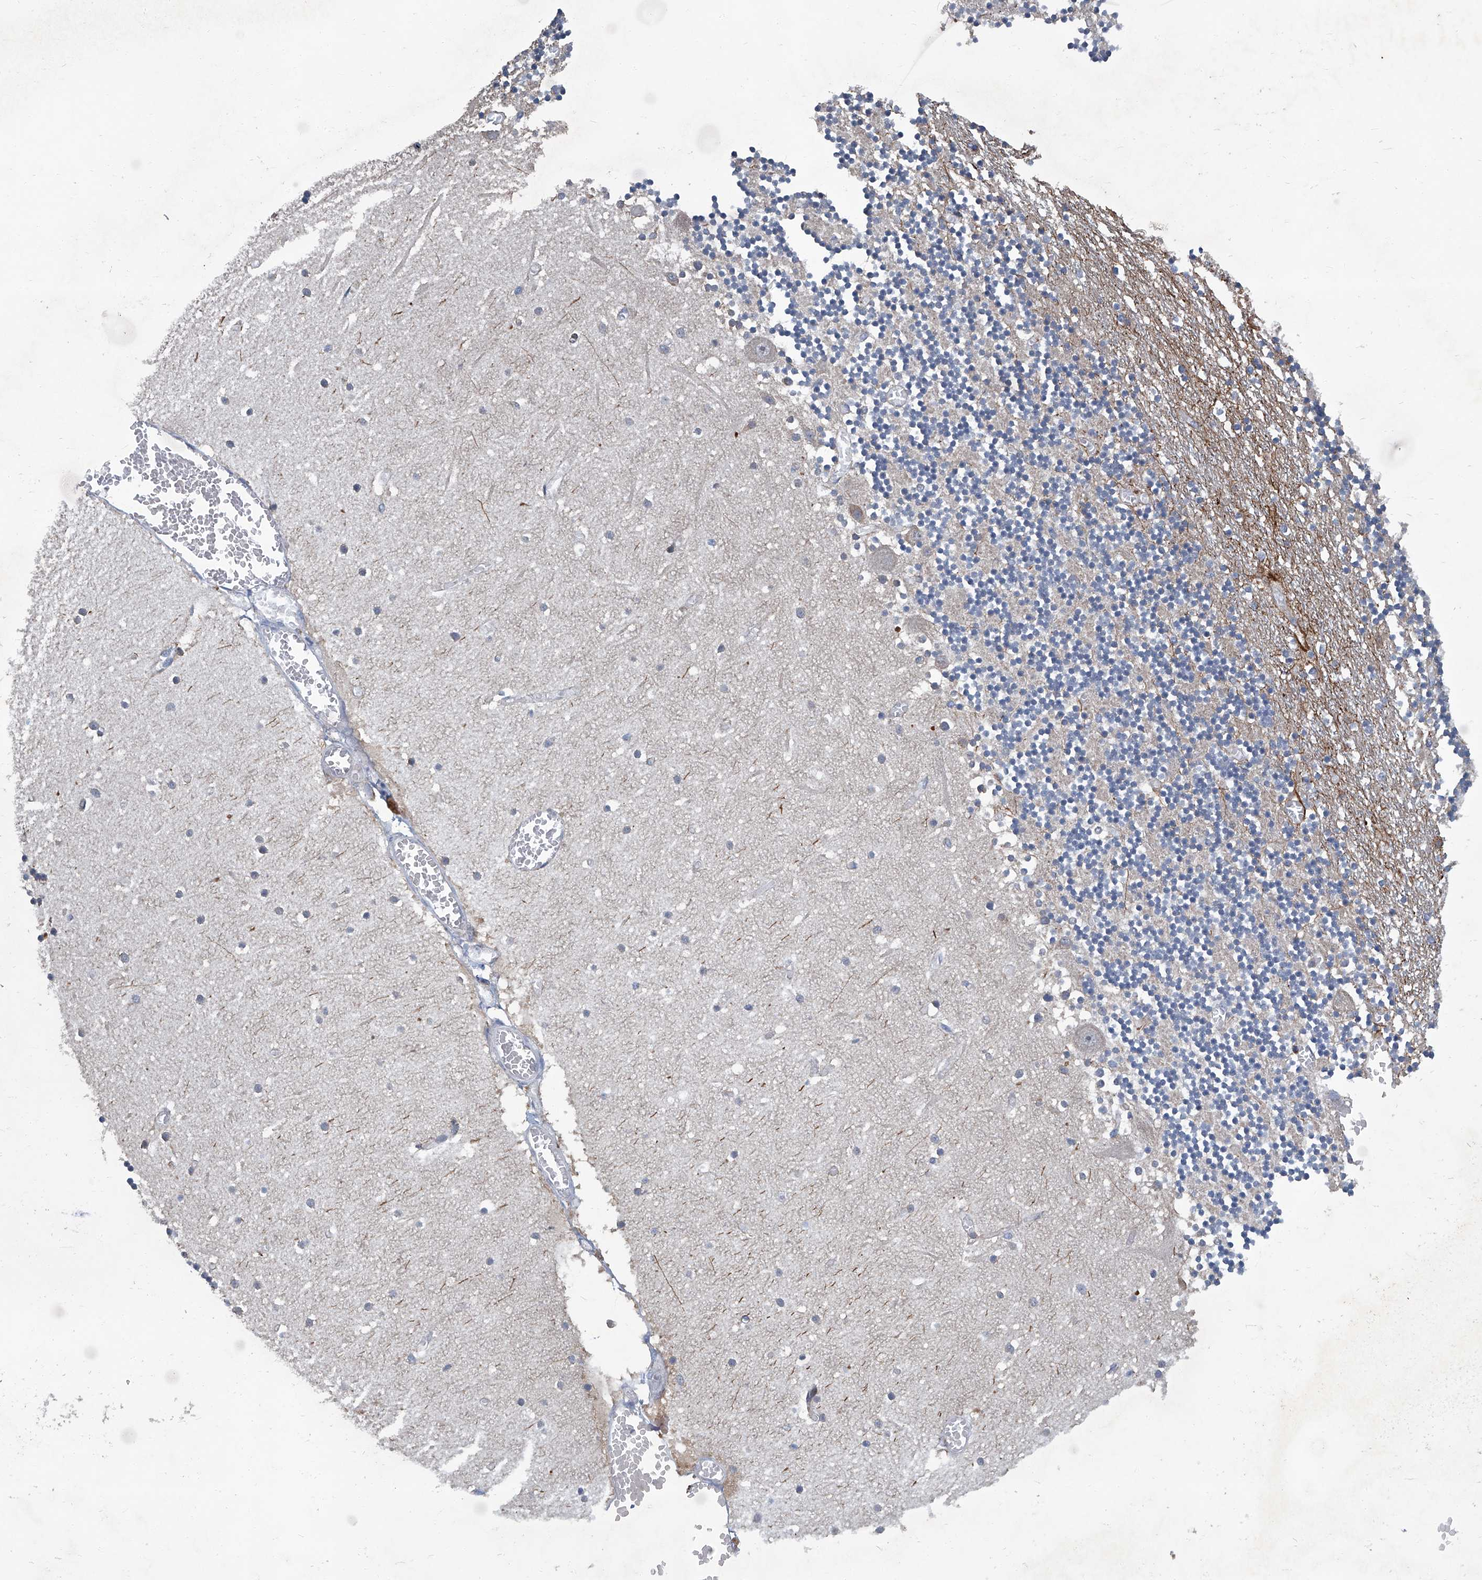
{"staining": {"intensity": "negative", "quantity": "none", "location": "none"}, "tissue": "cerebellum", "cell_type": "Cells in granular layer", "image_type": "normal", "snomed": [{"axis": "morphology", "description": "Normal tissue, NOS"}, {"axis": "topography", "description": "Cerebellum"}], "caption": "Immunohistochemistry image of normal cerebellum: cerebellum stained with DAB reveals no significant protein expression in cells in granular layer. The staining is performed using DAB brown chromogen with nuclei counter-stained in using hematoxylin.", "gene": "FAM167A", "patient": {"sex": "female", "age": 28}}